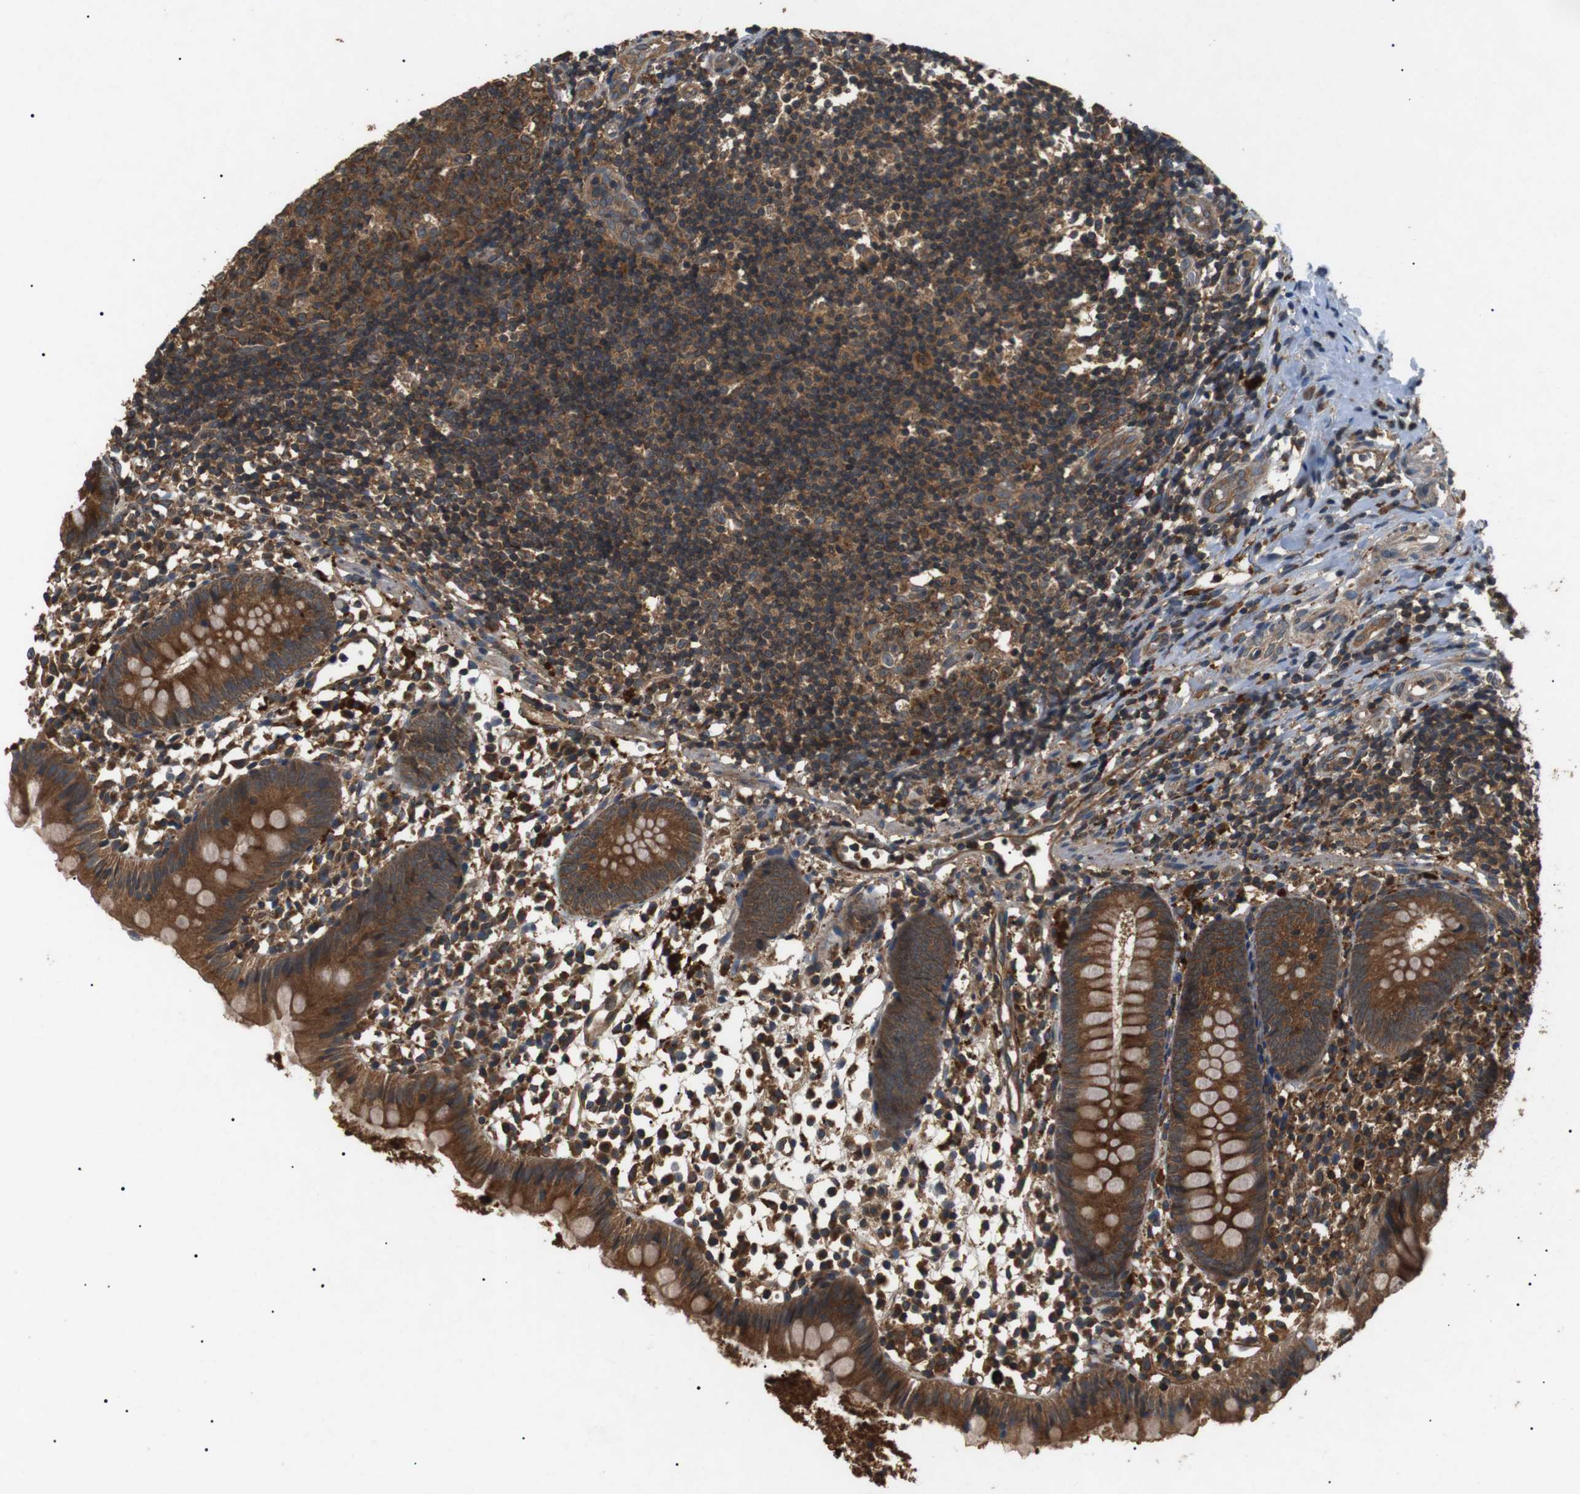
{"staining": {"intensity": "strong", "quantity": ">75%", "location": "cytoplasmic/membranous"}, "tissue": "appendix", "cell_type": "Glandular cells", "image_type": "normal", "snomed": [{"axis": "morphology", "description": "Normal tissue, NOS"}, {"axis": "topography", "description": "Appendix"}], "caption": "The immunohistochemical stain labels strong cytoplasmic/membranous staining in glandular cells of normal appendix.", "gene": "TBC1D15", "patient": {"sex": "female", "age": 20}}